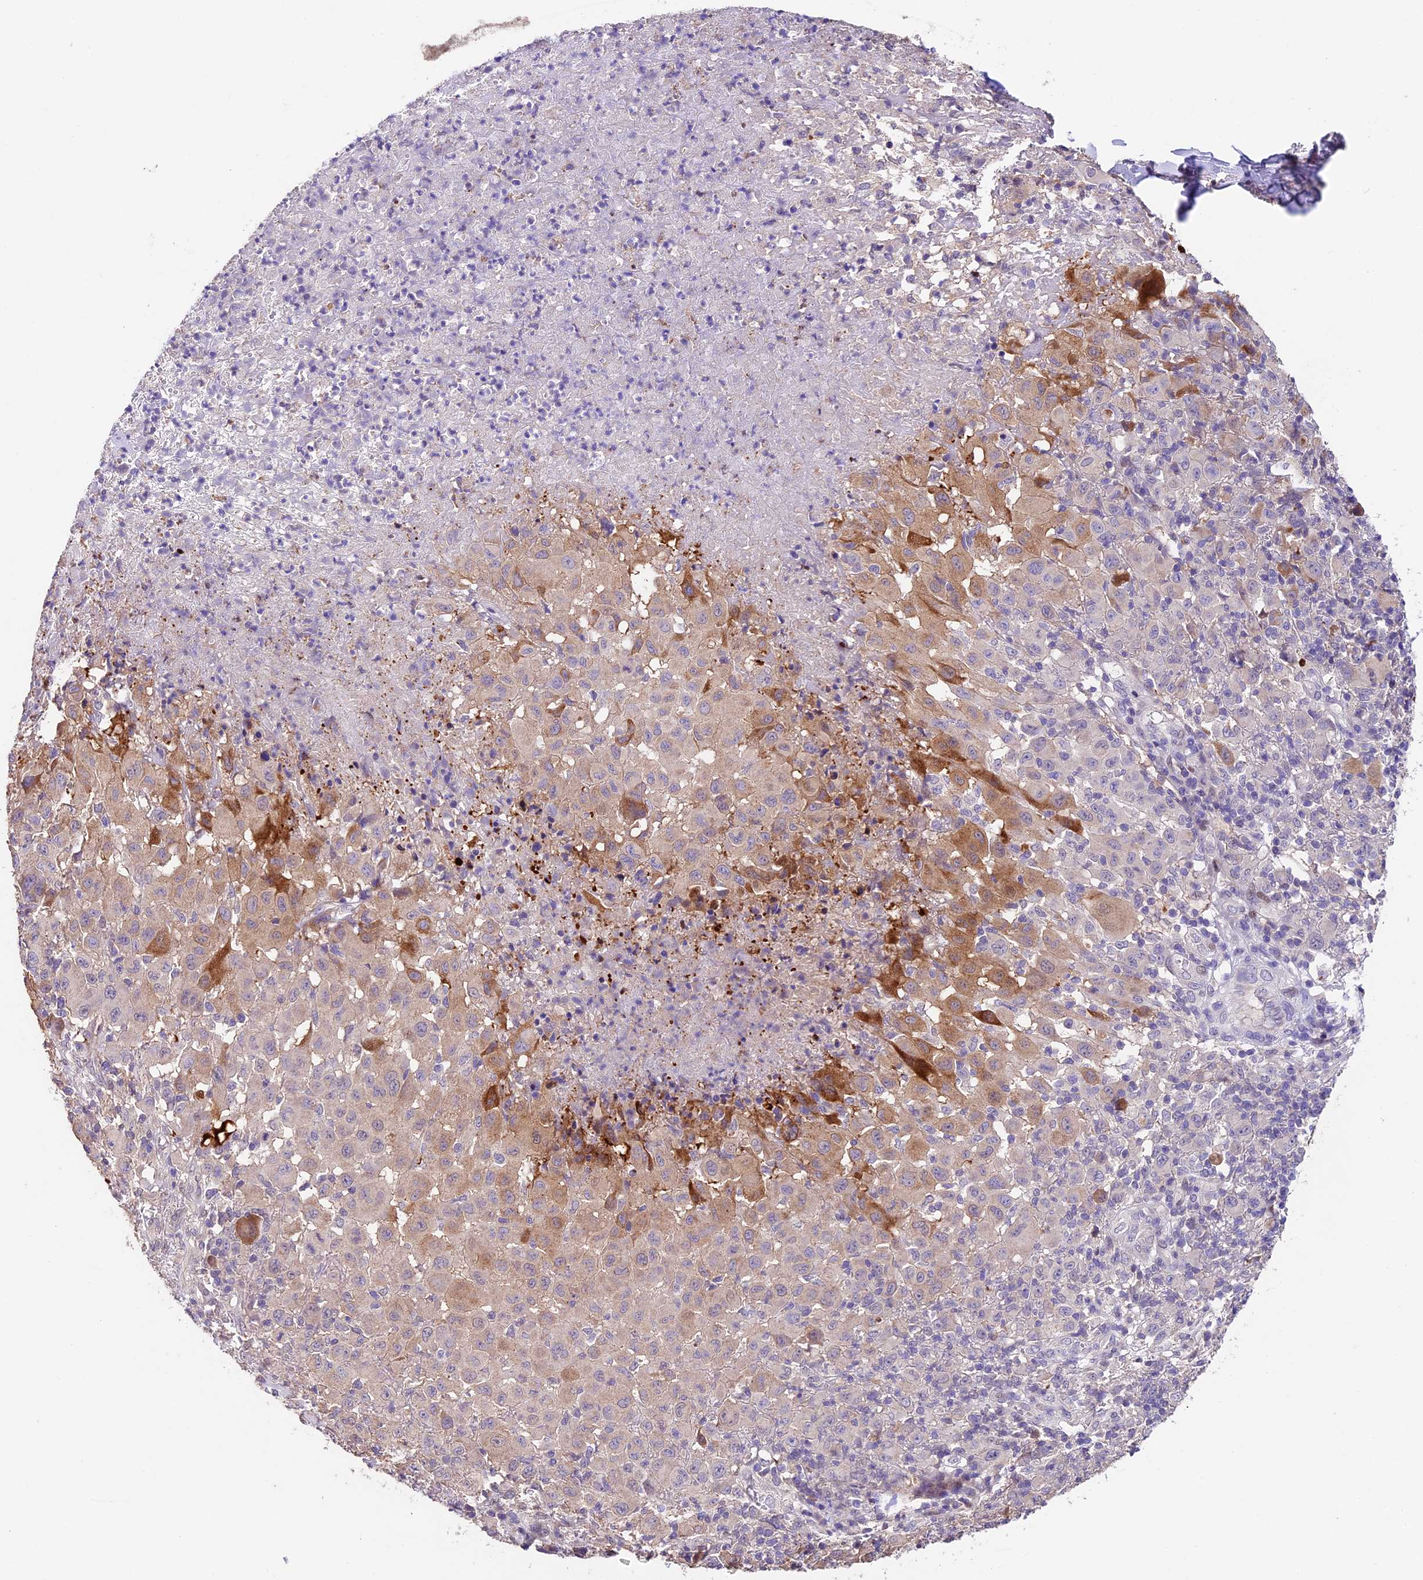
{"staining": {"intensity": "moderate", "quantity": "<25%", "location": "cytoplasmic/membranous"}, "tissue": "melanoma", "cell_type": "Tumor cells", "image_type": "cancer", "snomed": [{"axis": "morphology", "description": "Malignant melanoma, NOS"}, {"axis": "topography", "description": "Skin"}], "caption": "This is an image of immunohistochemistry (IHC) staining of melanoma, which shows moderate expression in the cytoplasmic/membranous of tumor cells.", "gene": "SBNO2", "patient": {"sex": "male", "age": 73}}